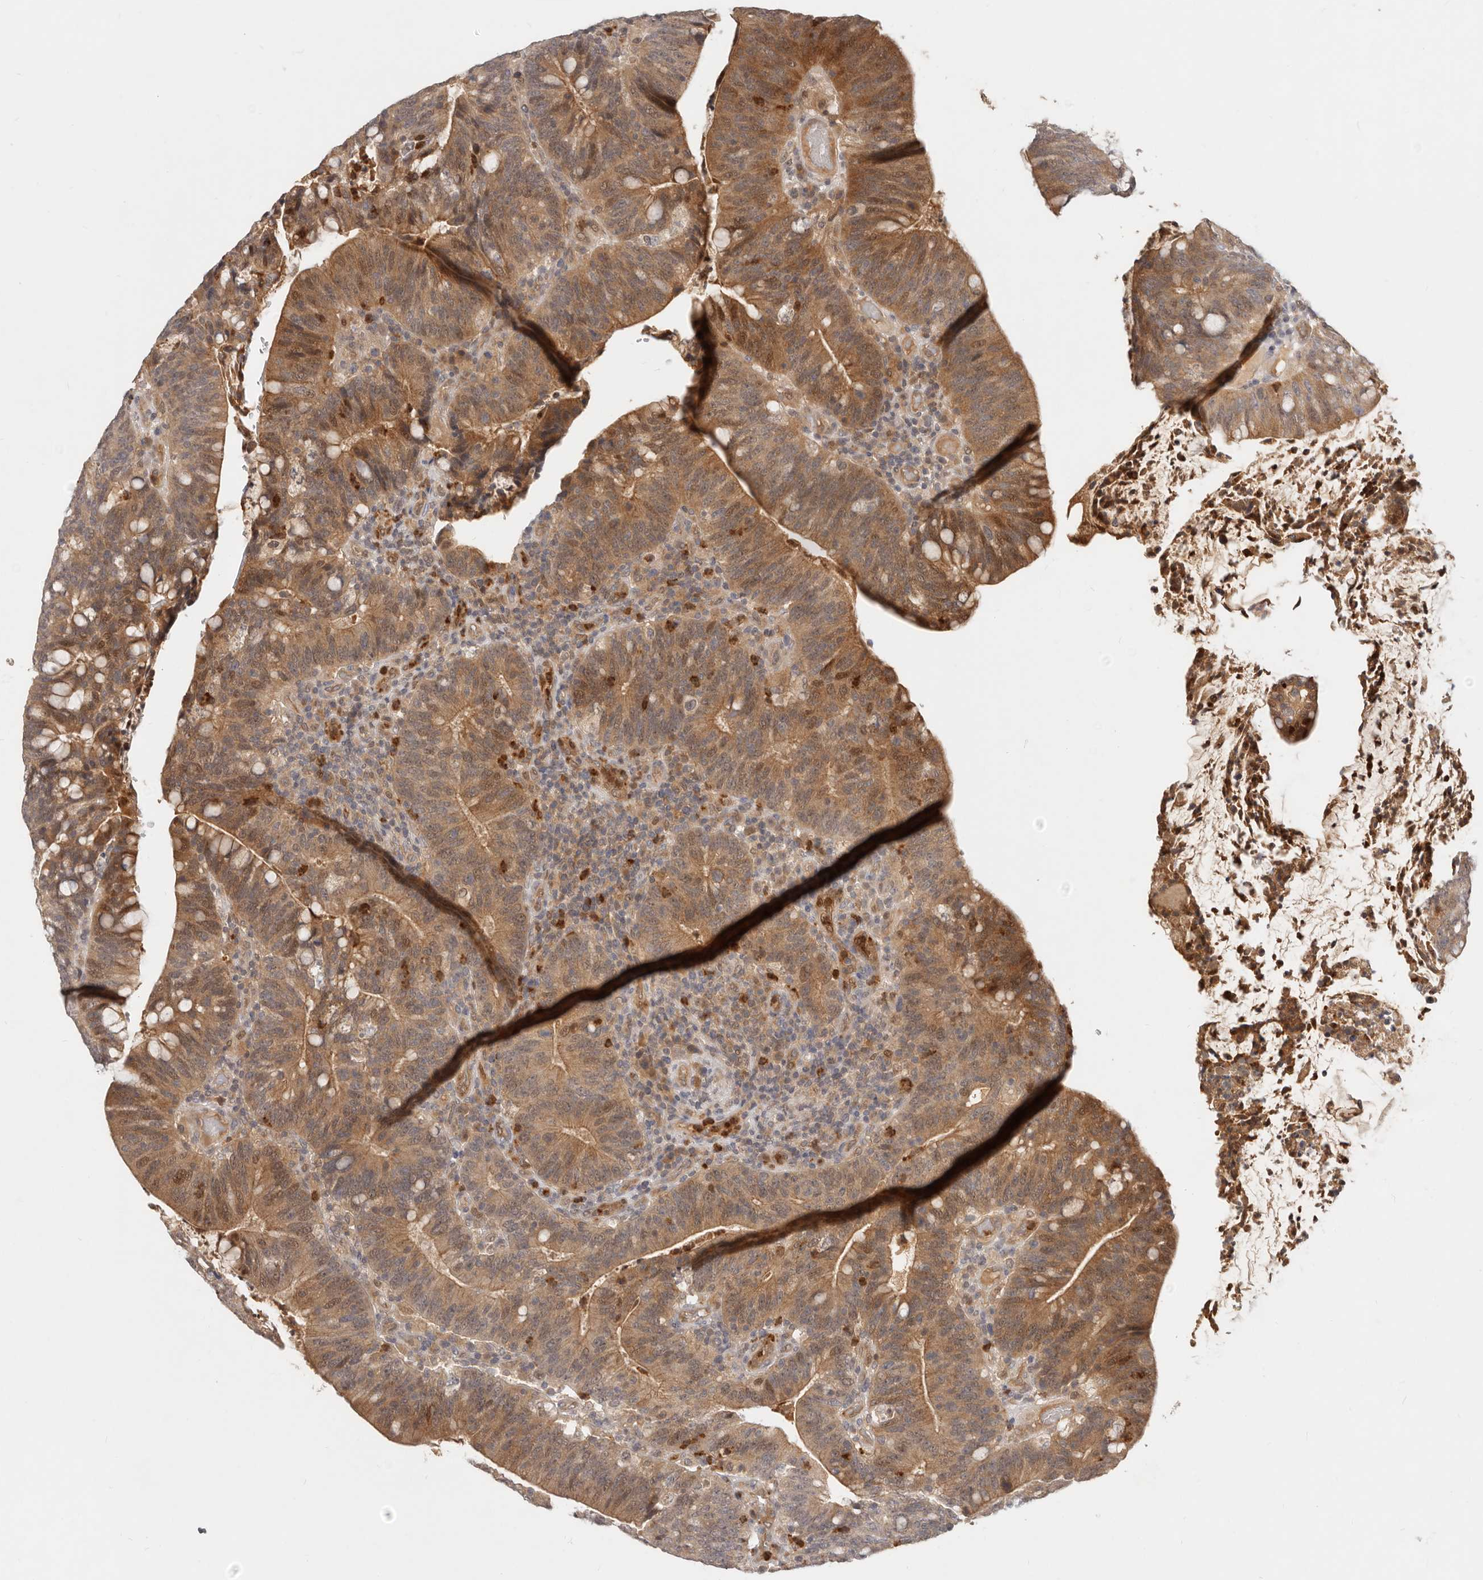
{"staining": {"intensity": "moderate", "quantity": ">75%", "location": "cytoplasmic/membranous,nuclear"}, "tissue": "colorectal cancer", "cell_type": "Tumor cells", "image_type": "cancer", "snomed": [{"axis": "morphology", "description": "Adenocarcinoma, NOS"}, {"axis": "topography", "description": "Colon"}], "caption": "A brown stain highlights moderate cytoplasmic/membranous and nuclear expression of a protein in colorectal adenocarcinoma tumor cells.", "gene": "USP49", "patient": {"sex": "female", "age": 66}}